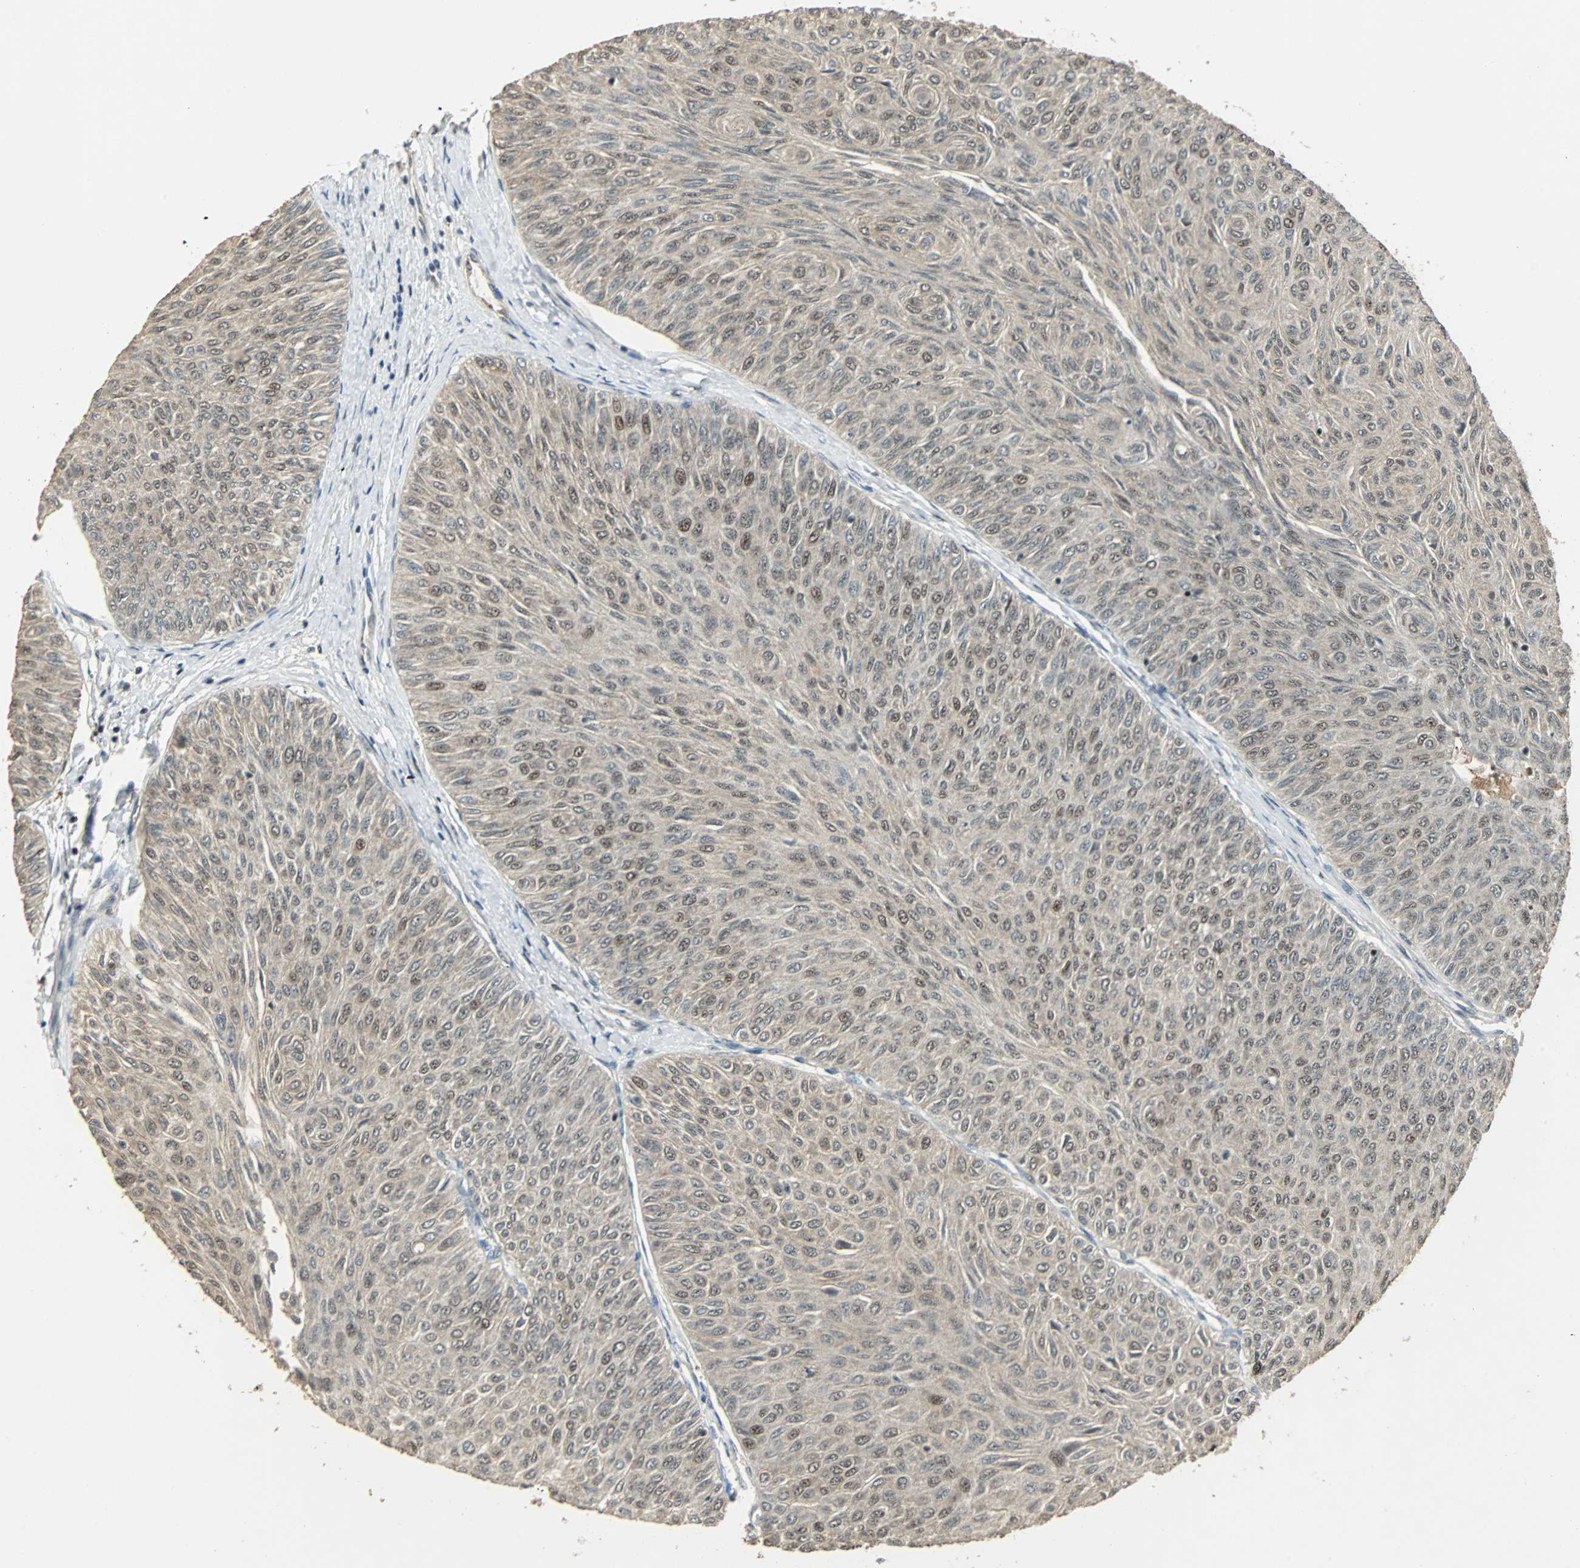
{"staining": {"intensity": "moderate", "quantity": "25%-75%", "location": "nuclear"}, "tissue": "urothelial cancer", "cell_type": "Tumor cells", "image_type": "cancer", "snomed": [{"axis": "morphology", "description": "Urothelial carcinoma, Low grade"}, {"axis": "topography", "description": "Urinary bladder"}], "caption": "About 25%-75% of tumor cells in urothelial carcinoma (low-grade) demonstrate moderate nuclear protein positivity as visualized by brown immunohistochemical staining.", "gene": "MED4", "patient": {"sex": "male", "age": 78}}